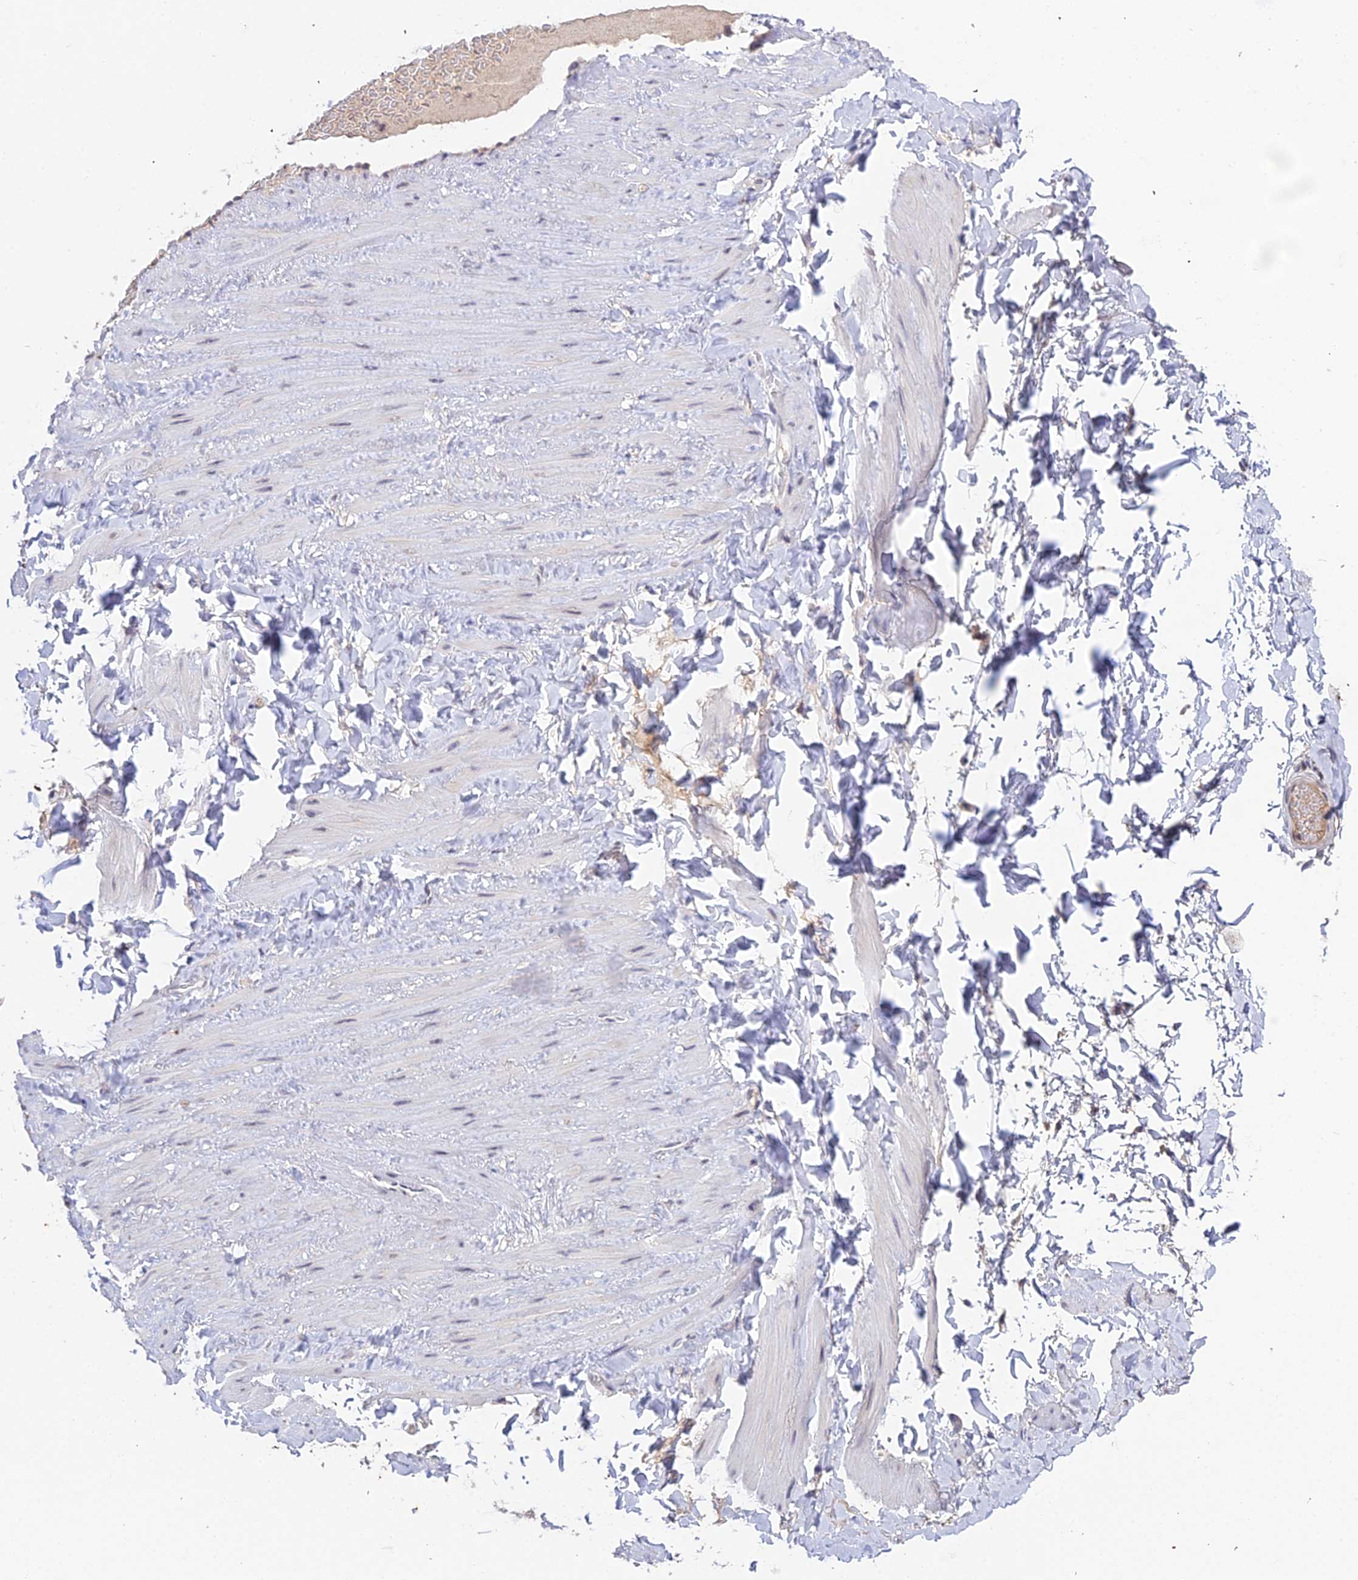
{"staining": {"intensity": "weak", "quantity": ">75%", "location": "nuclear"}, "tissue": "adipose tissue", "cell_type": "Adipocytes", "image_type": "normal", "snomed": [{"axis": "morphology", "description": "Normal tissue, NOS"}, {"axis": "topography", "description": "Adipose tissue"}, {"axis": "topography", "description": "Vascular tissue"}, {"axis": "topography", "description": "Peripheral nerve tissue"}], "caption": "DAB (3,3'-diaminobenzidine) immunohistochemical staining of benign human adipose tissue demonstrates weak nuclear protein positivity in about >75% of adipocytes. The staining was performed using DAB (3,3'-diaminobenzidine), with brown indicating positive protein expression. Nuclei are stained blue with hematoxylin.", "gene": "TEKT1", "patient": {"sex": "male", "age": 25}}